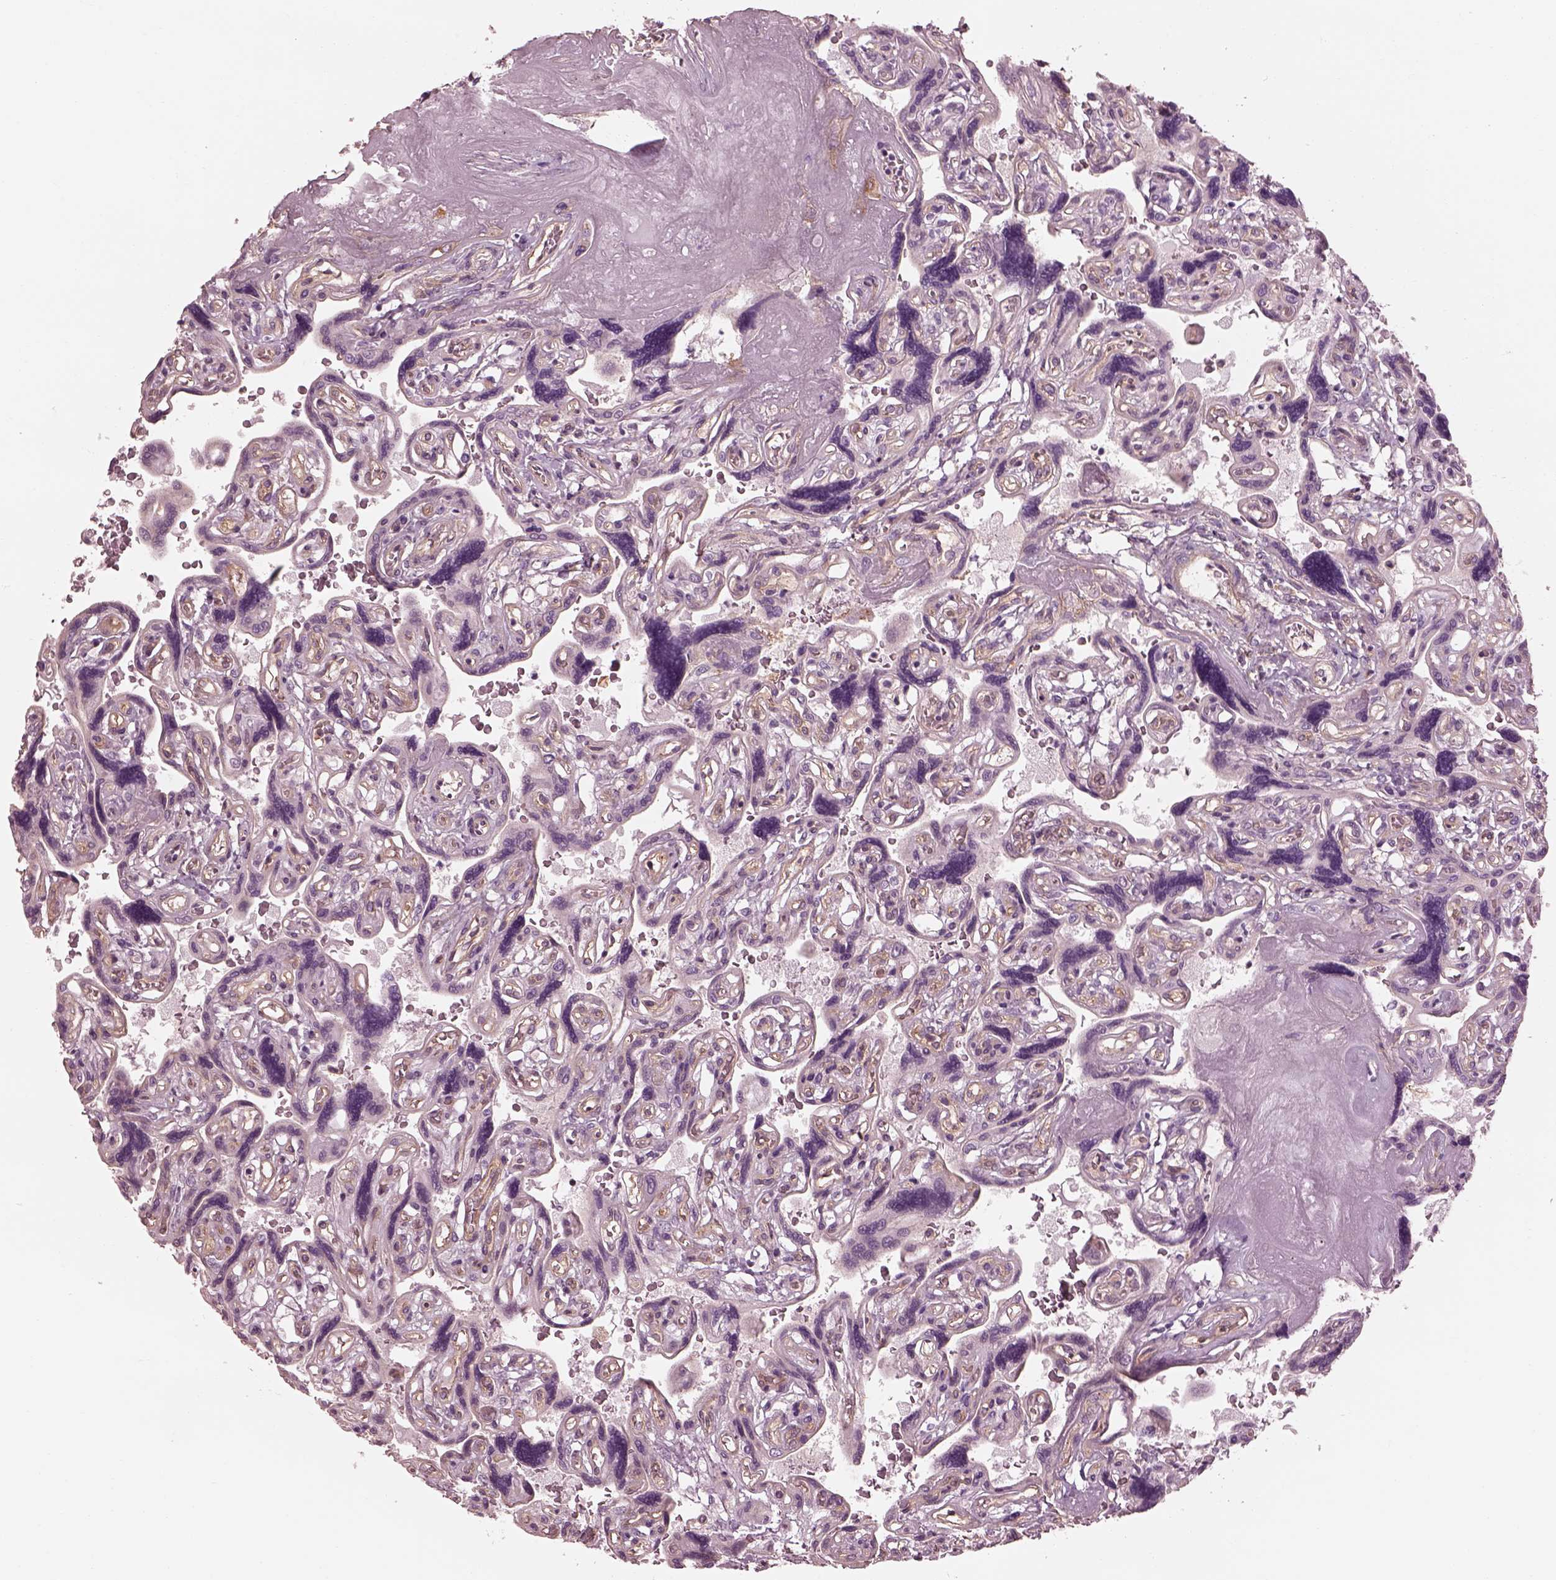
{"staining": {"intensity": "negative", "quantity": "none", "location": "none"}, "tissue": "placenta", "cell_type": "Decidual cells", "image_type": "normal", "snomed": [{"axis": "morphology", "description": "Normal tissue, NOS"}, {"axis": "topography", "description": "Placenta"}], "caption": "Decidual cells show no significant protein positivity in normal placenta. (Brightfield microscopy of DAB (3,3'-diaminobenzidine) immunohistochemistry (IHC) at high magnification).", "gene": "ELAPOR1", "patient": {"sex": "female", "age": 32}}